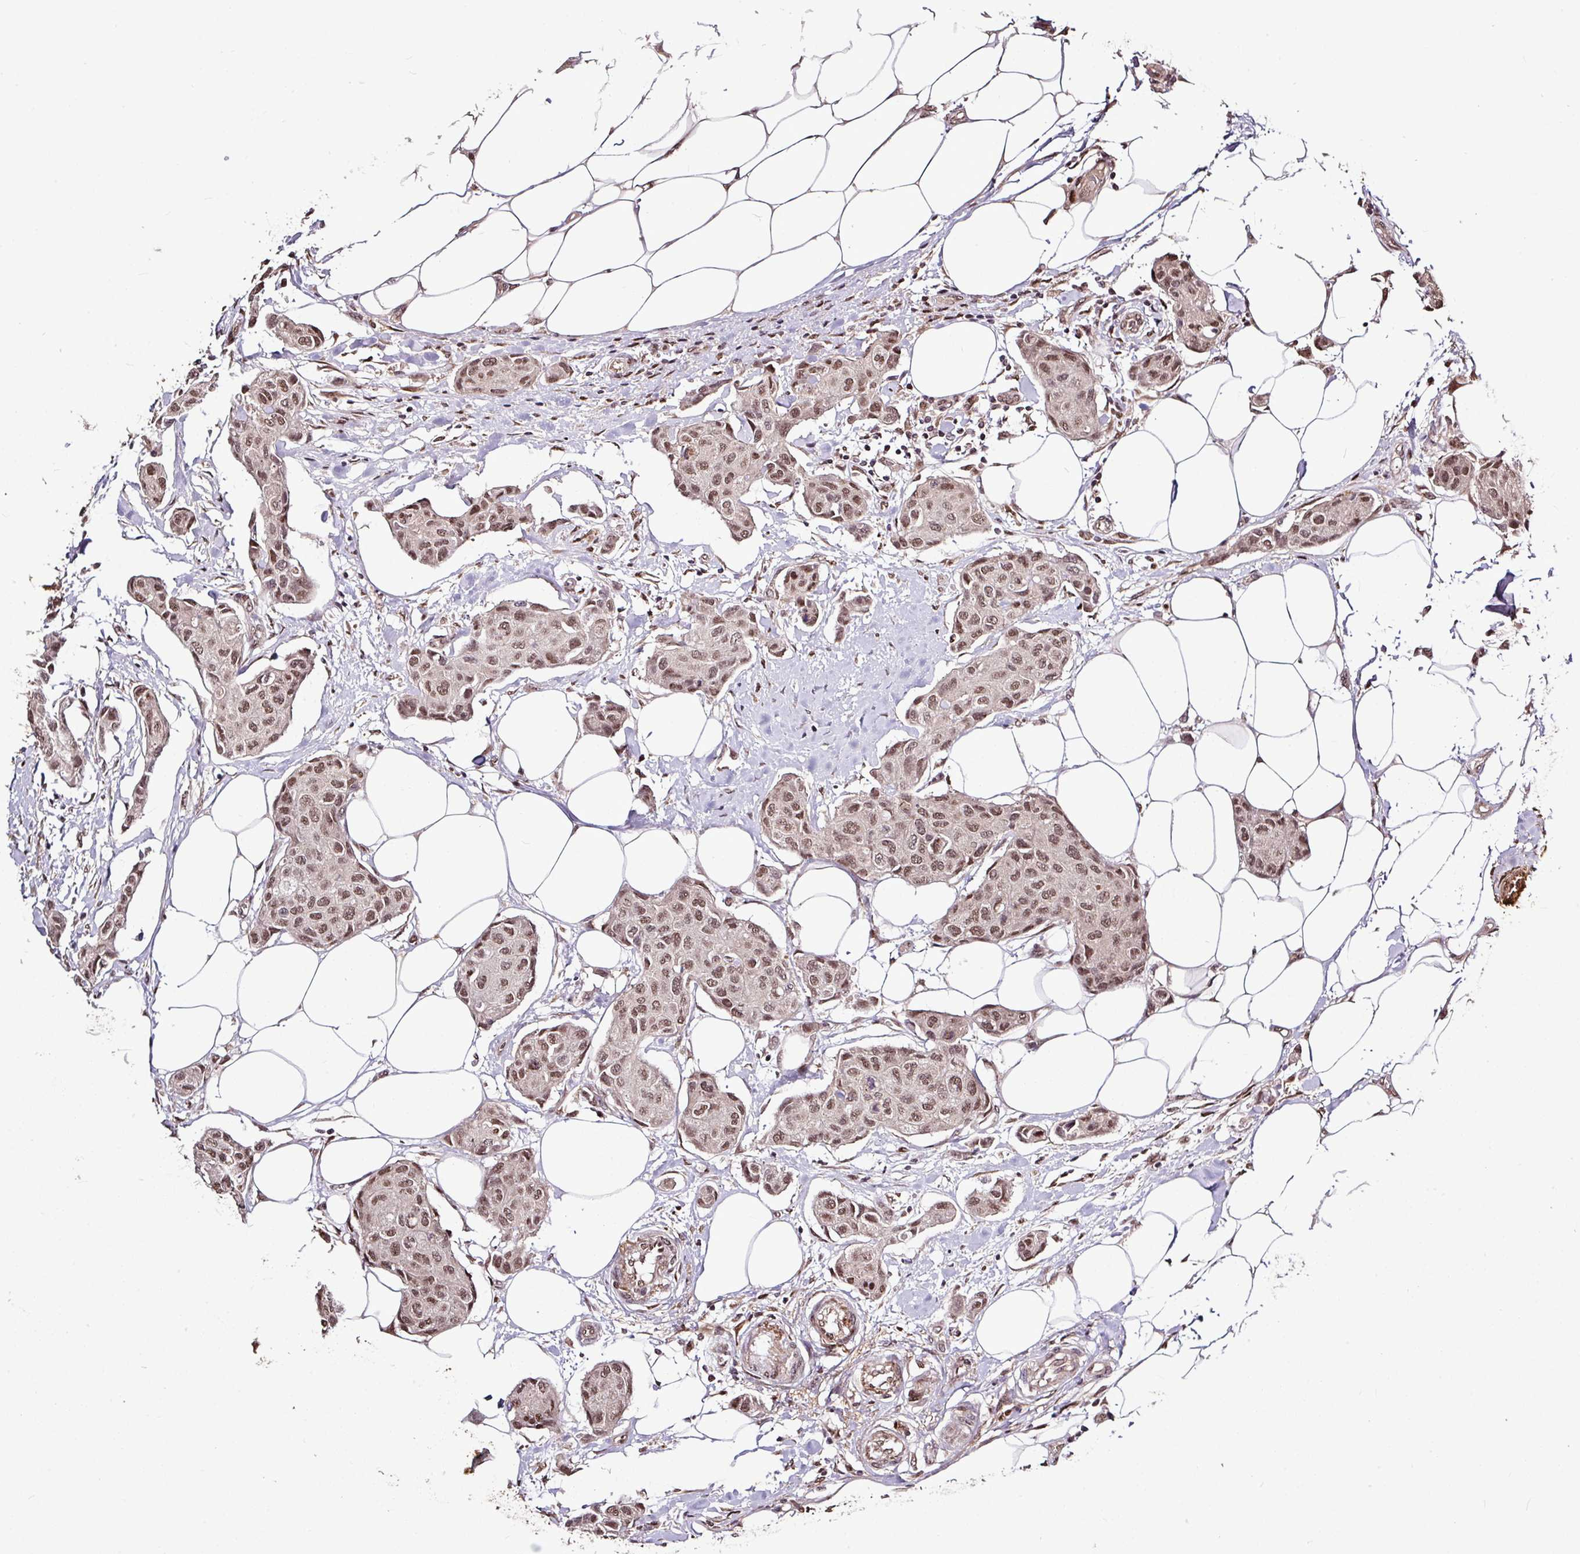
{"staining": {"intensity": "moderate", "quantity": ">75%", "location": "nuclear"}, "tissue": "breast cancer", "cell_type": "Tumor cells", "image_type": "cancer", "snomed": [{"axis": "morphology", "description": "Duct carcinoma"}, {"axis": "topography", "description": "Breast"}, {"axis": "topography", "description": "Lymph node"}], "caption": "The photomicrograph shows staining of breast cancer, revealing moderate nuclear protein positivity (brown color) within tumor cells.", "gene": "SKIC2", "patient": {"sex": "female", "age": 80}}